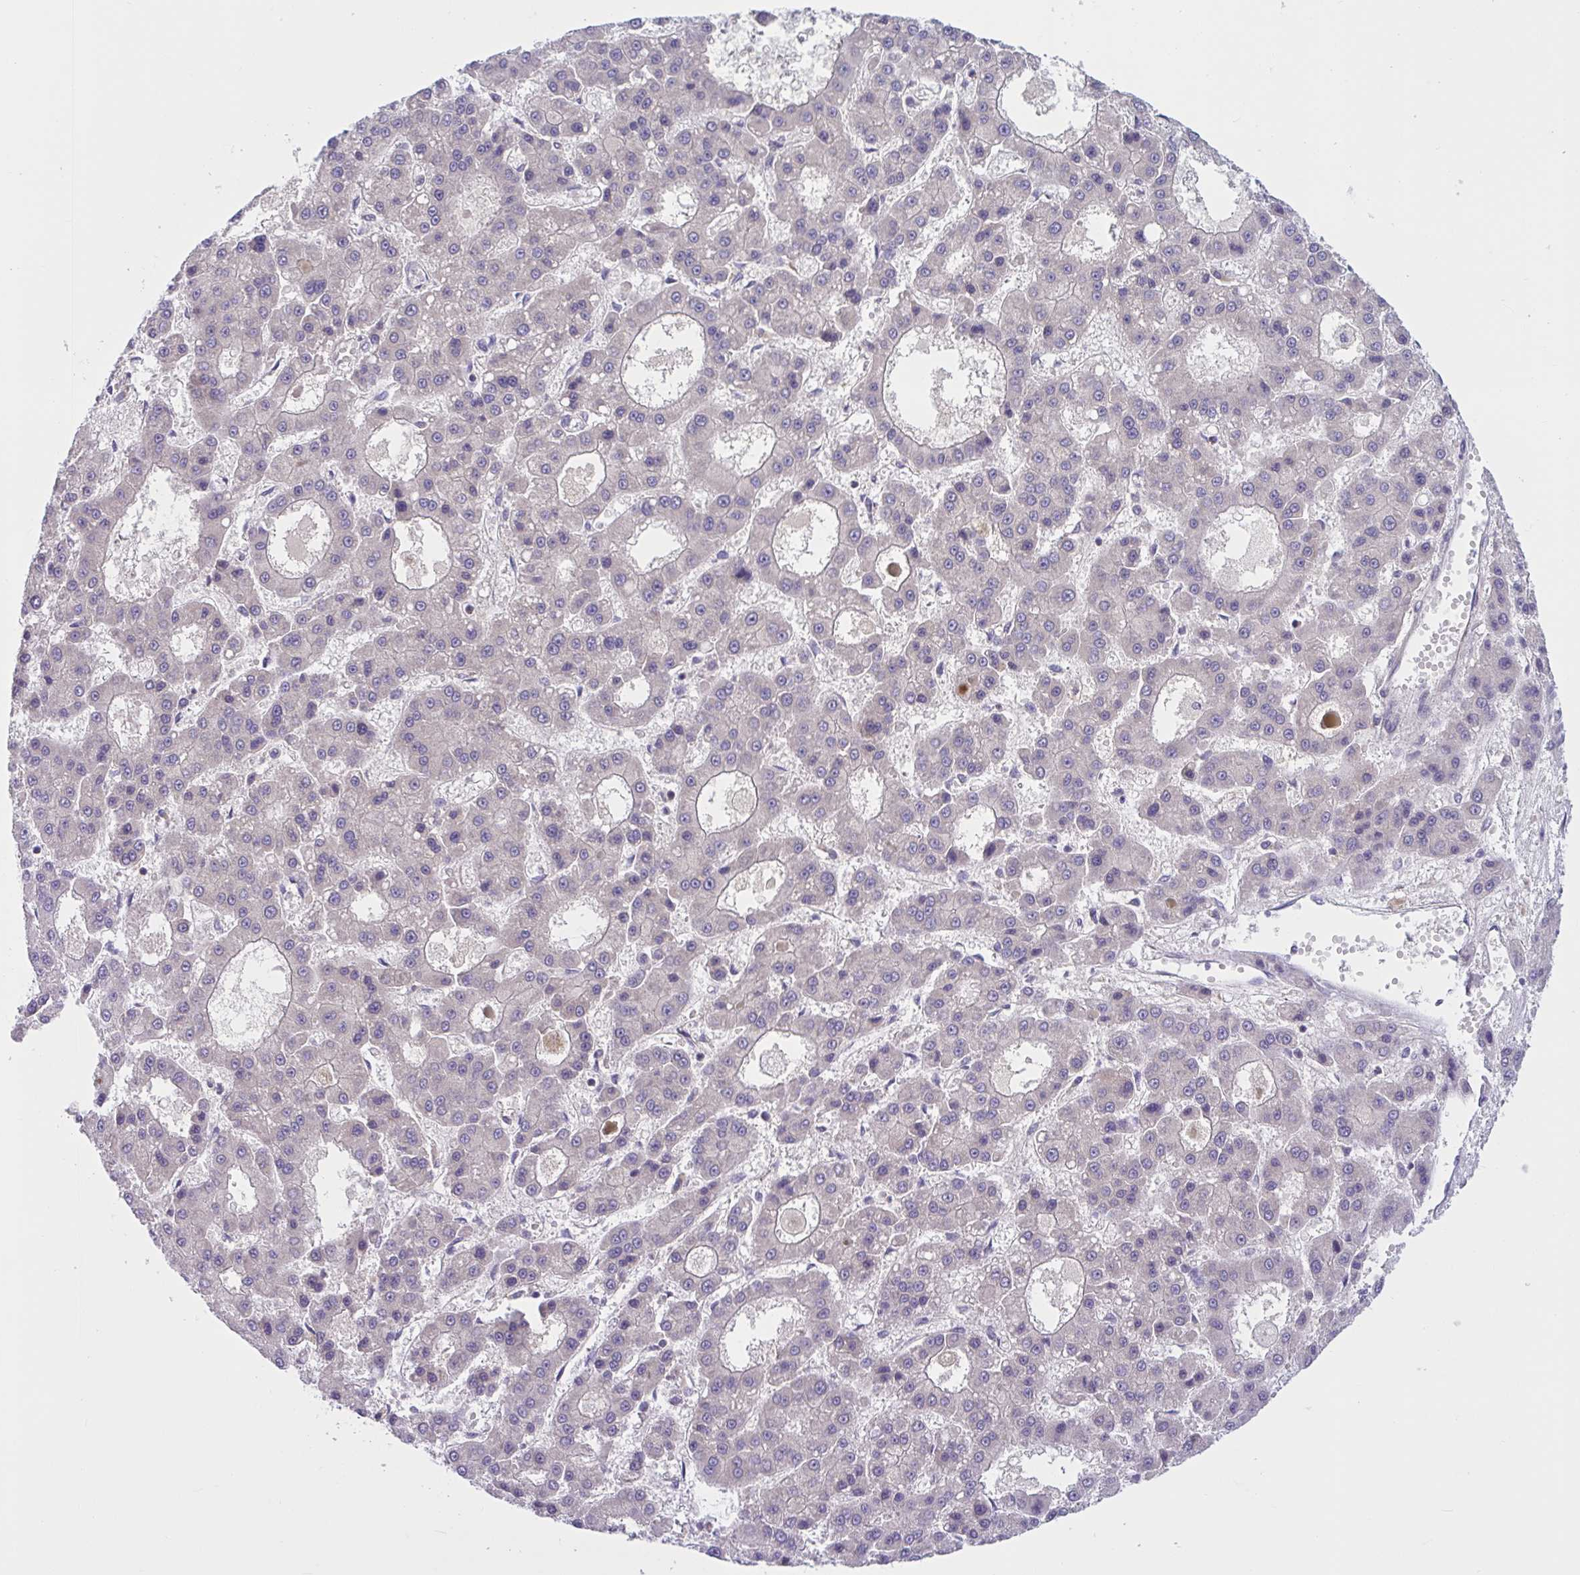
{"staining": {"intensity": "negative", "quantity": "none", "location": "none"}, "tissue": "liver cancer", "cell_type": "Tumor cells", "image_type": "cancer", "snomed": [{"axis": "morphology", "description": "Carcinoma, Hepatocellular, NOS"}, {"axis": "topography", "description": "Liver"}], "caption": "This is an IHC image of liver cancer (hepatocellular carcinoma). There is no expression in tumor cells.", "gene": "WNT9B", "patient": {"sex": "male", "age": 70}}